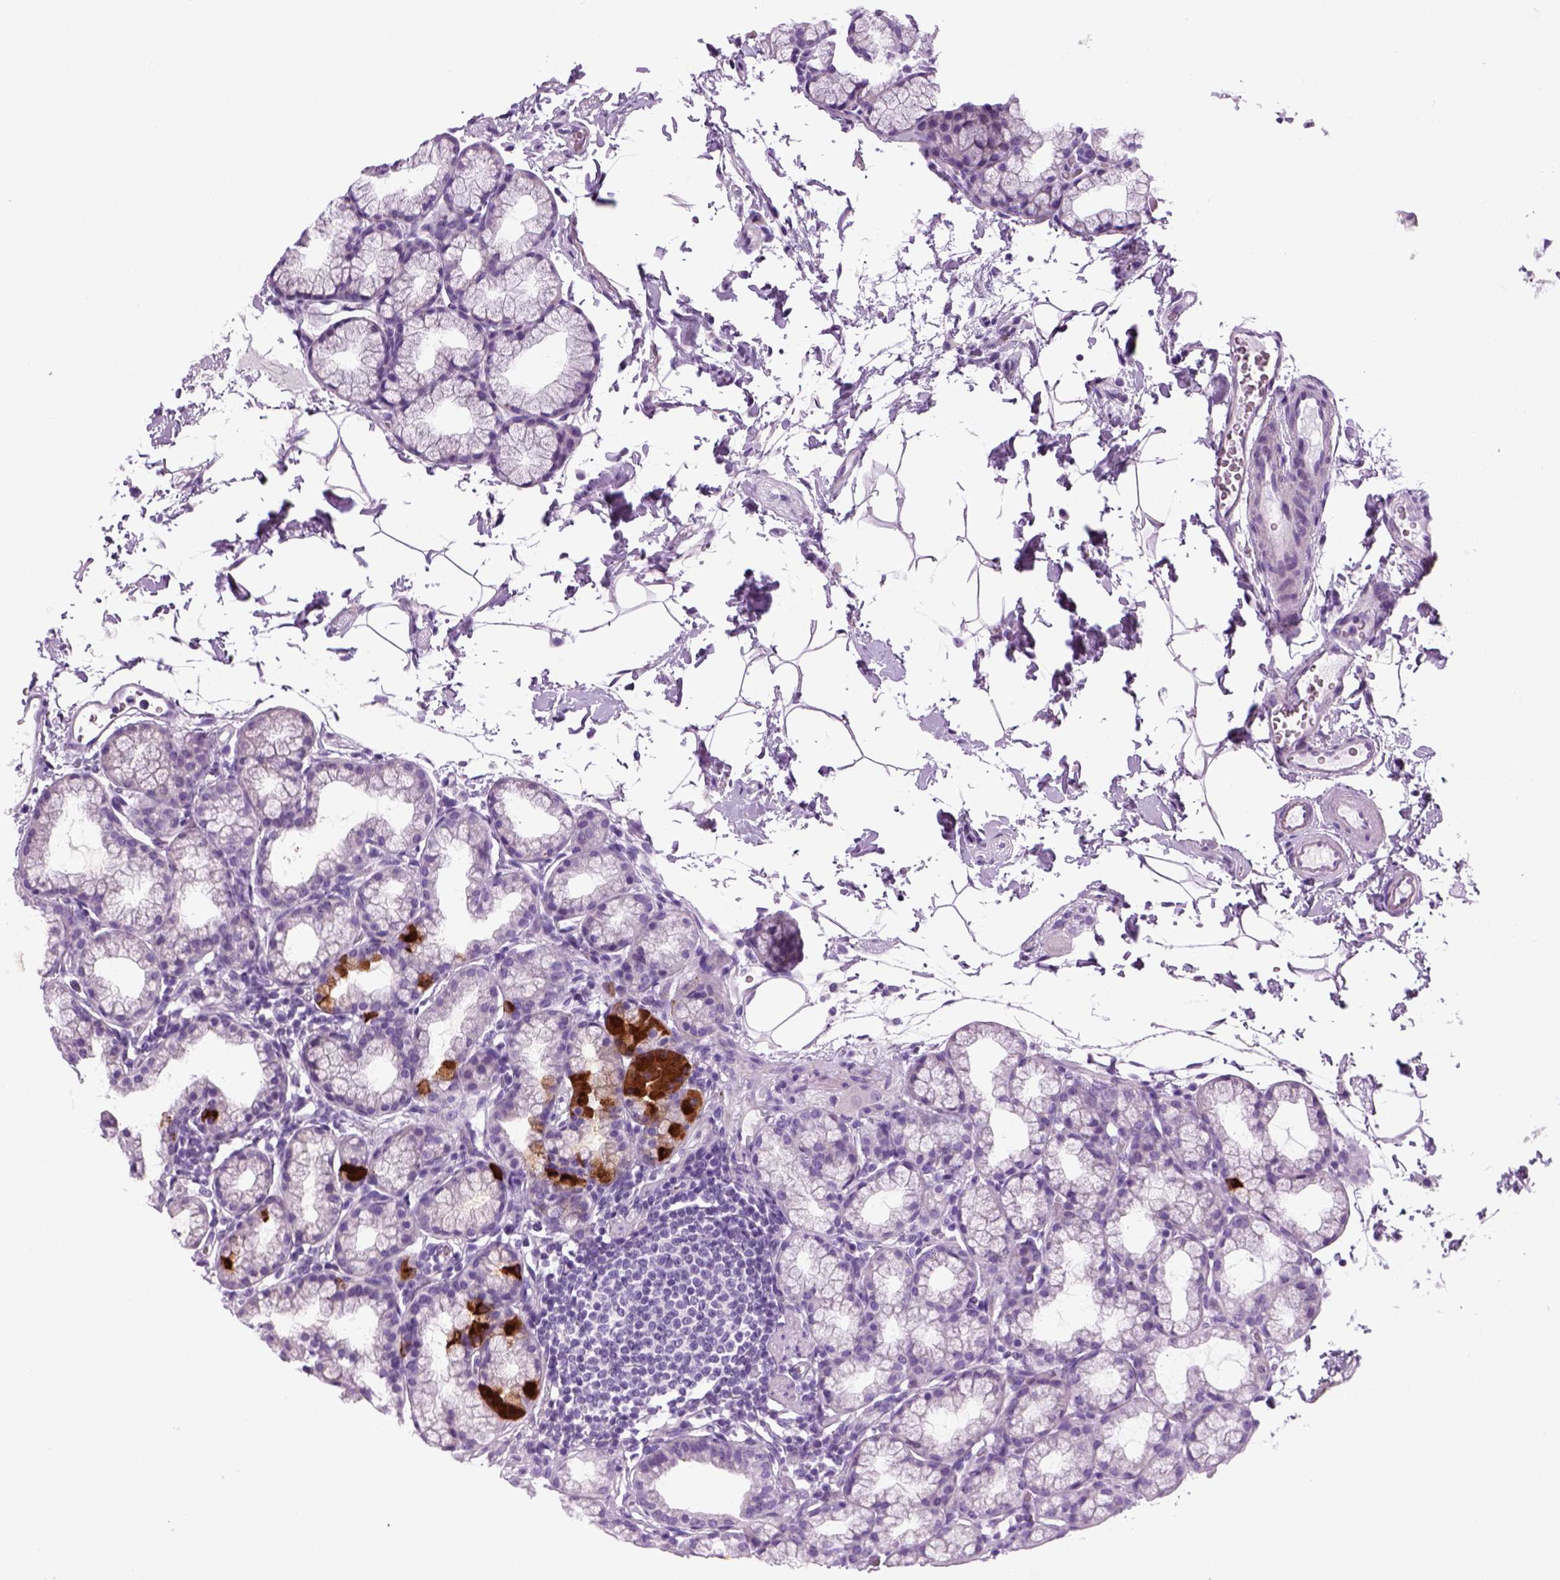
{"staining": {"intensity": "strong", "quantity": "<25%", "location": "cytoplasmic/membranous"}, "tissue": "duodenum", "cell_type": "Glandular cells", "image_type": "normal", "snomed": [{"axis": "morphology", "description": "Normal tissue, NOS"}, {"axis": "topography", "description": "Pancreas"}, {"axis": "topography", "description": "Duodenum"}], "caption": "Approximately <25% of glandular cells in benign human duodenum reveal strong cytoplasmic/membranous protein positivity as visualized by brown immunohistochemical staining.", "gene": "HMCN2", "patient": {"sex": "male", "age": 59}}